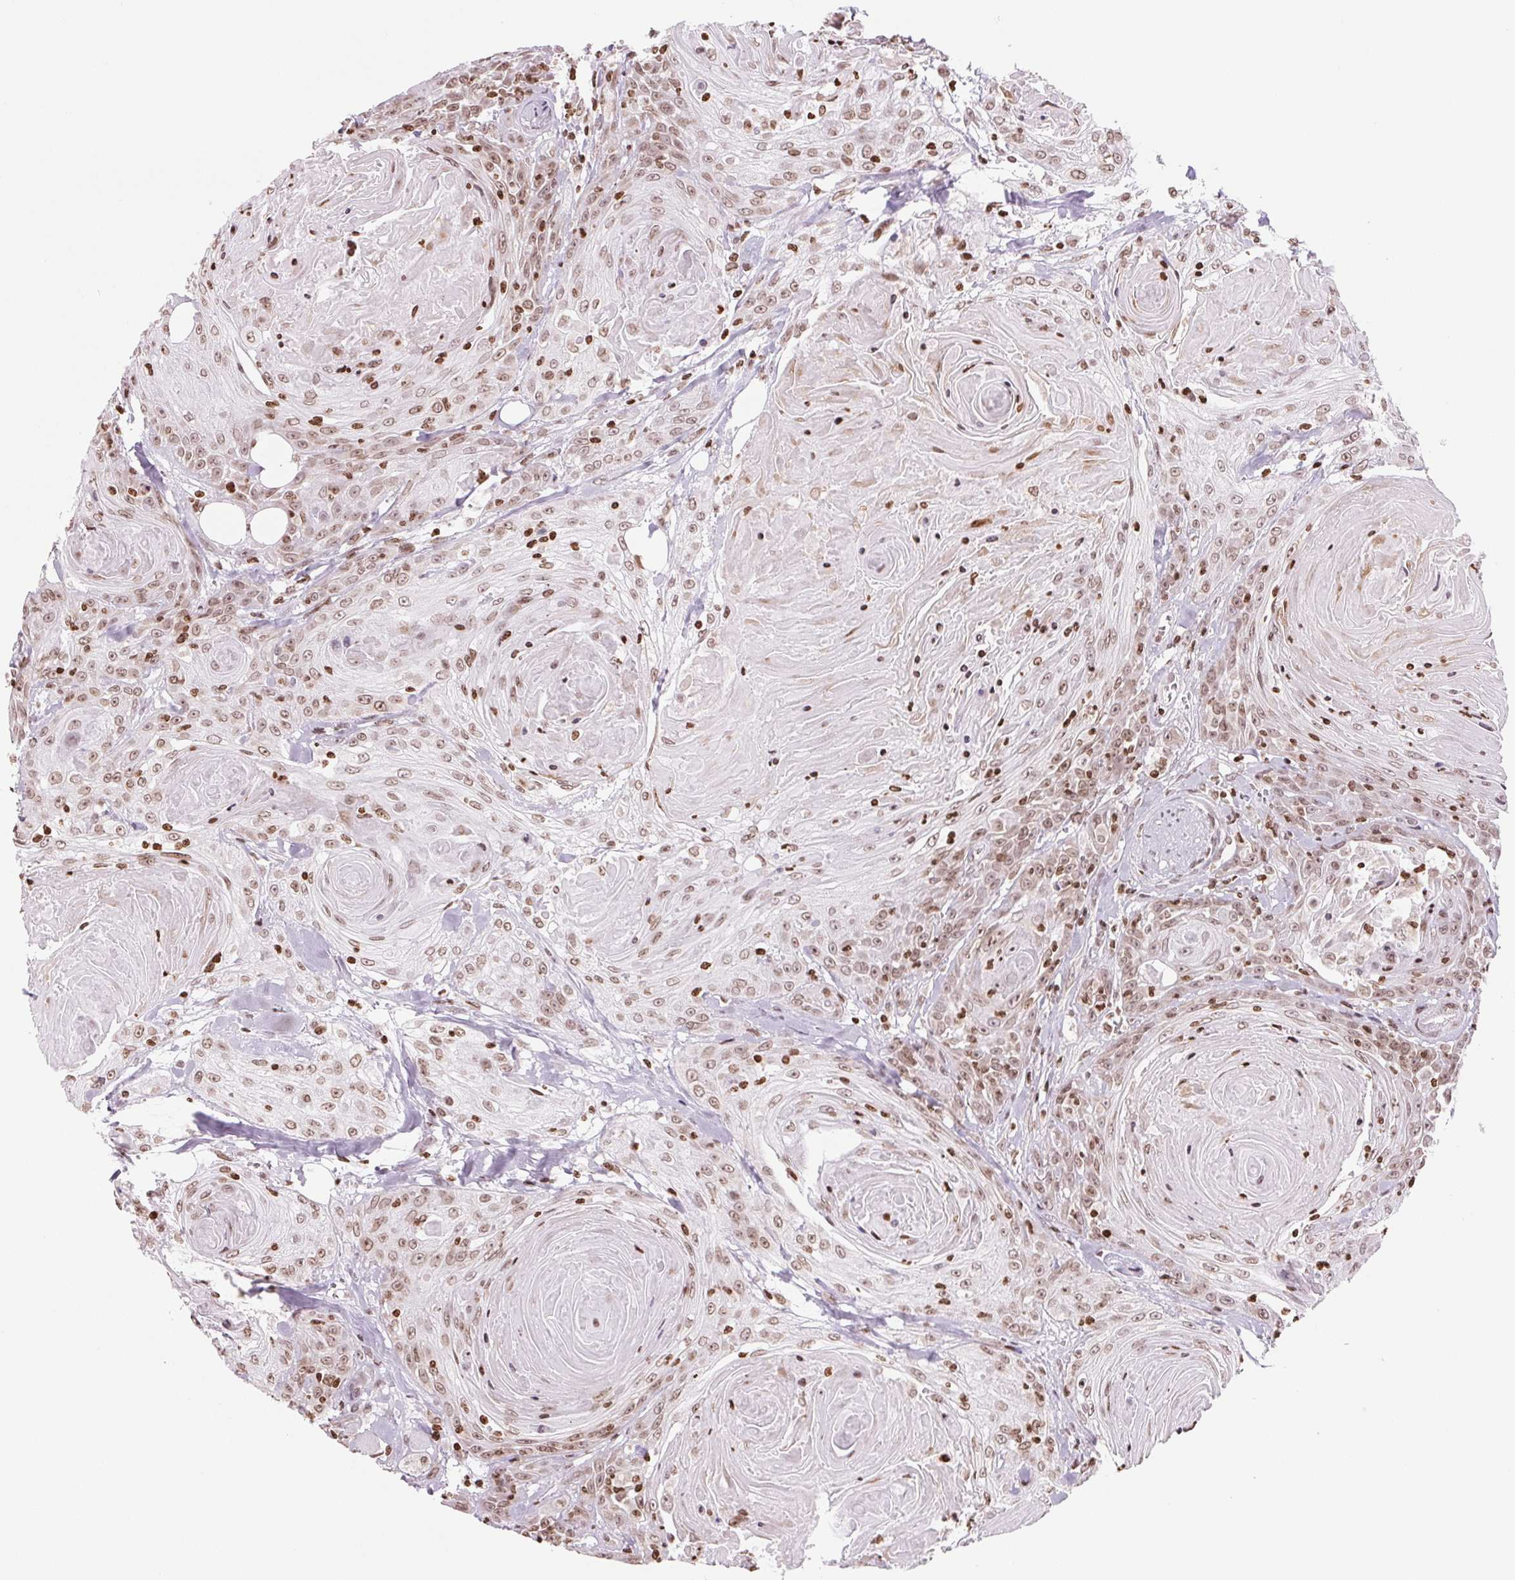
{"staining": {"intensity": "moderate", "quantity": ">75%", "location": "nuclear"}, "tissue": "head and neck cancer", "cell_type": "Tumor cells", "image_type": "cancer", "snomed": [{"axis": "morphology", "description": "Squamous cell carcinoma, NOS"}, {"axis": "topography", "description": "Head-Neck"}], "caption": "Human head and neck squamous cell carcinoma stained with a protein marker displays moderate staining in tumor cells.", "gene": "SMIM12", "patient": {"sex": "female", "age": 84}}